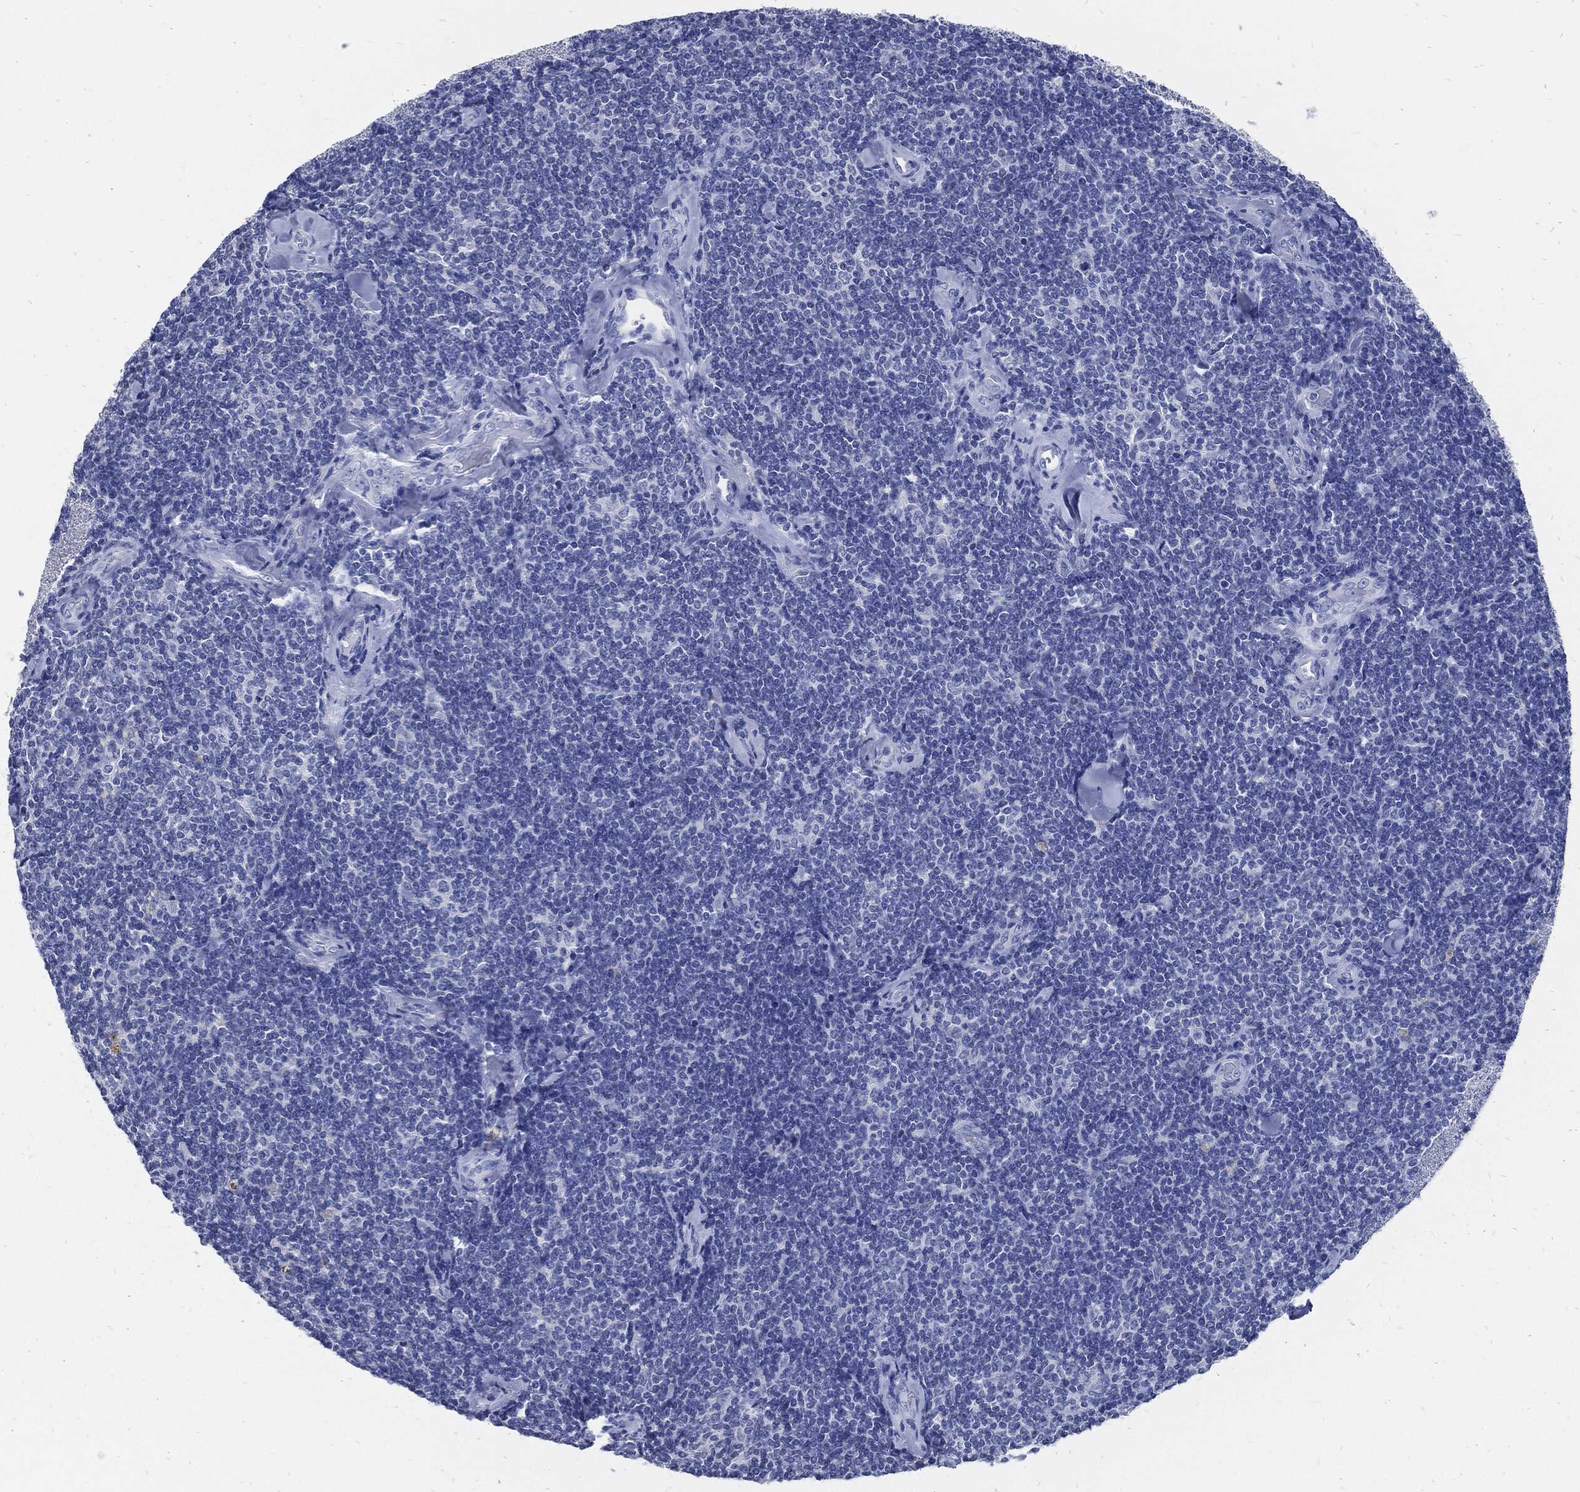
{"staining": {"intensity": "negative", "quantity": "none", "location": "none"}, "tissue": "lymphoma", "cell_type": "Tumor cells", "image_type": "cancer", "snomed": [{"axis": "morphology", "description": "Malignant lymphoma, non-Hodgkin's type, Low grade"}, {"axis": "topography", "description": "Lymph node"}], "caption": "The histopathology image reveals no staining of tumor cells in lymphoma. Brightfield microscopy of IHC stained with DAB (3,3'-diaminobenzidine) (brown) and hematoxylin (blue), captured at high magnification.", "gene": "FABP4", "patient": {"sex": "female", "age": 56}}